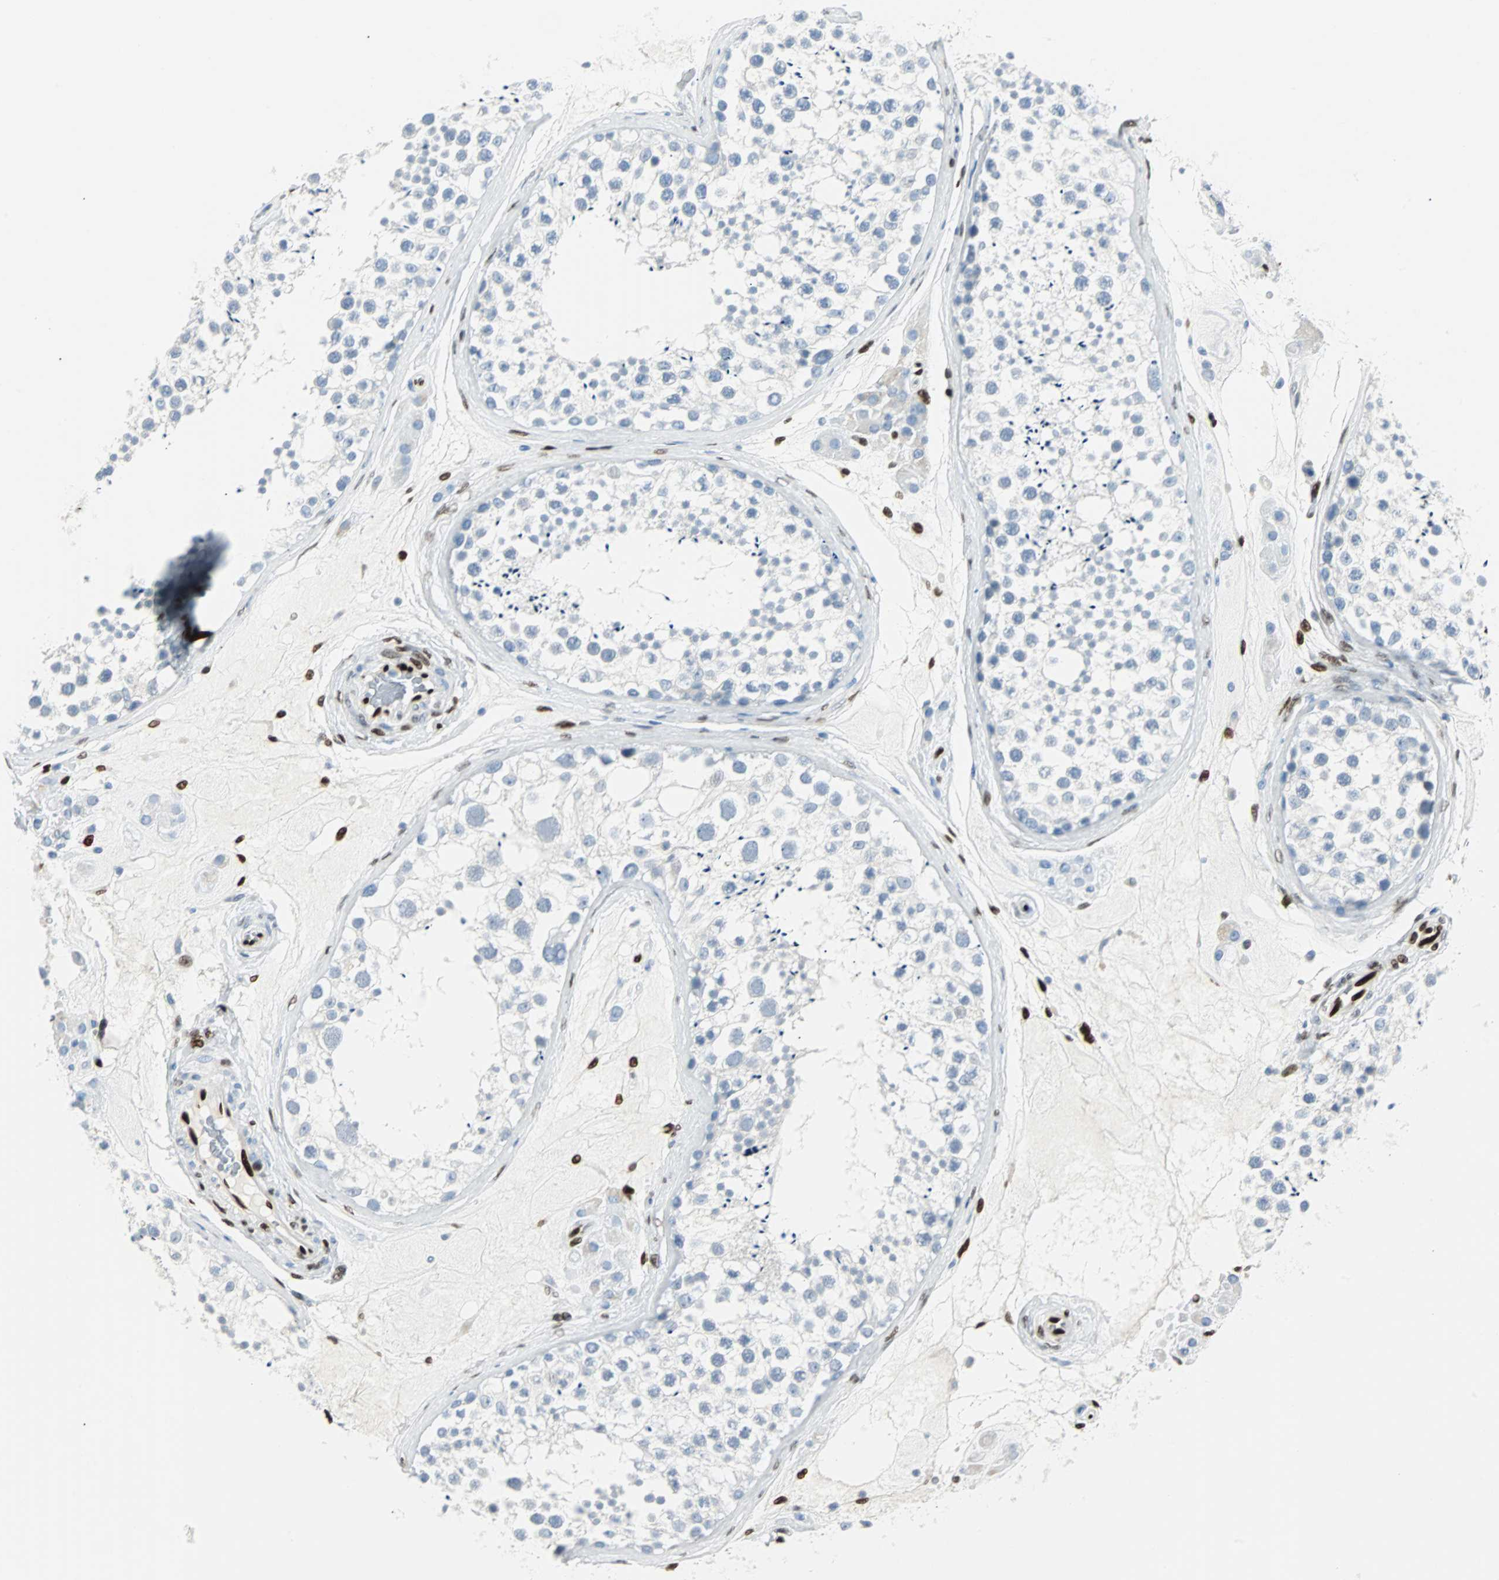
{"staining": {"intensity": "negative", "quantity": "none", "location": "none"}, "tissue": "testis", "cell_type": "Cells in seminiferous ducts", "image_type": "normal", "snomed": [{"axis": "morphology", "description": "Normal tissue, NOS"}, {"axis": "topography", "description": "Testis"}], "caption": "Cells in seminiferous ducts are negative for brown protein staining in unremarkable testis. (Stains: DAB (3,3'-diaminobenzidine) immunohistochemistry with hematoxylin counter stain, Microscopy: brightfield microscopy at high magnification).", "gene": "IL33", "patient": {"sex": "male", "age": 46}}